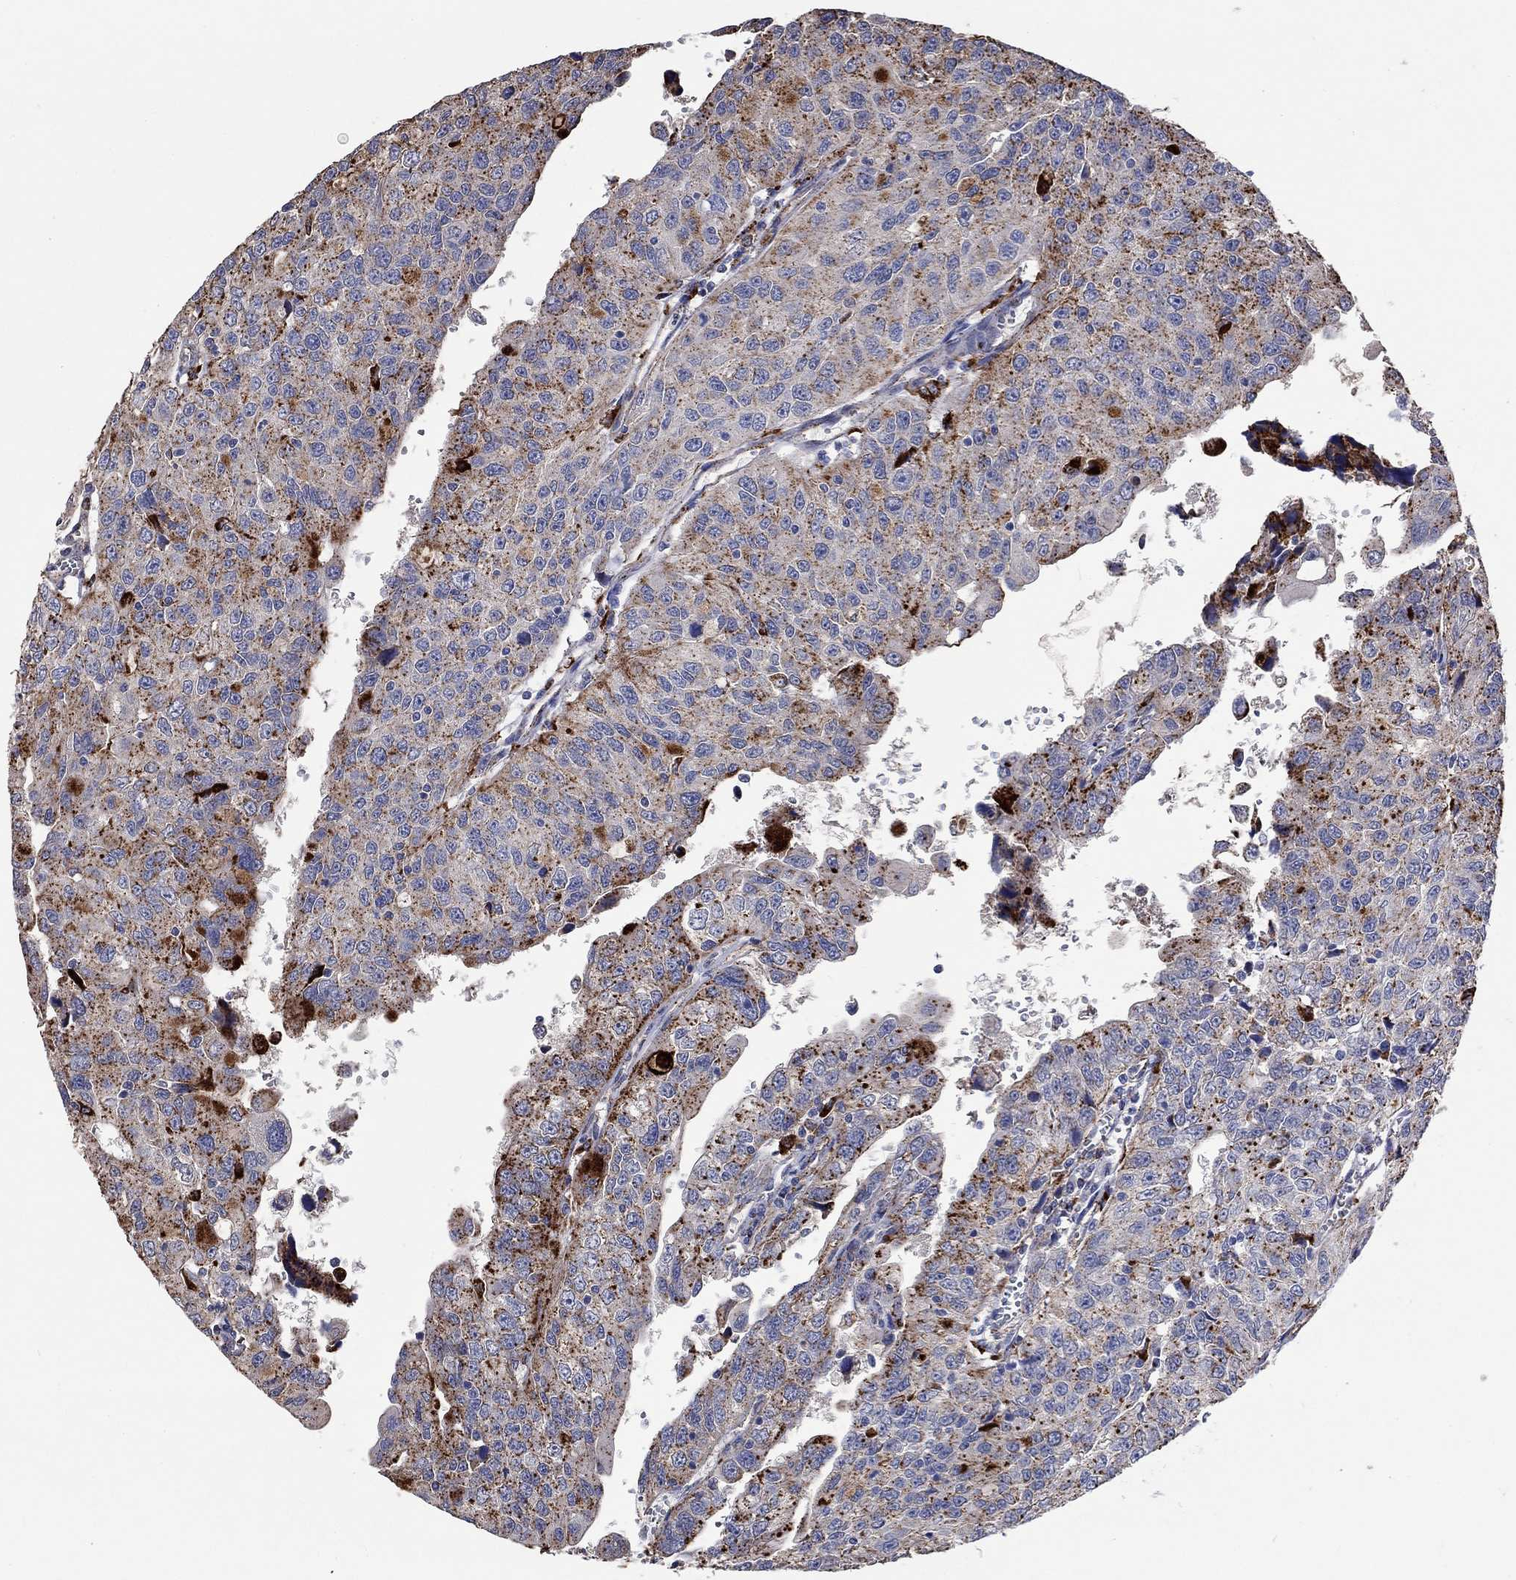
{"staining": {"intensity": "strong", "quantity": ">75%", "location": "cytoplasmic/membranous"}, "tissue": "urothelial cancer", "cell_type": "Tumor cells", "image_type": "cancer", "snomed": [{"axis": "morphology", "description": "Urothelial carcinoma, NOS"}, {"axis": "morphology", "description": "Urothelial carcinoma, High grade"}, {"axis": "topography", "description": "Urinary bladder"}], "caption": "IHC (DAB) staining of human urothelial cancer reveals strong cytoplasmic/membranous protein staining in approximately >75% of tumor cells. (Stains: DAB in brown, nuclei in blue, Microscopy: brightfield microscopy at high magnification).", "gene": "CTSB", "patient": {"sex": "female", "age": 73}}